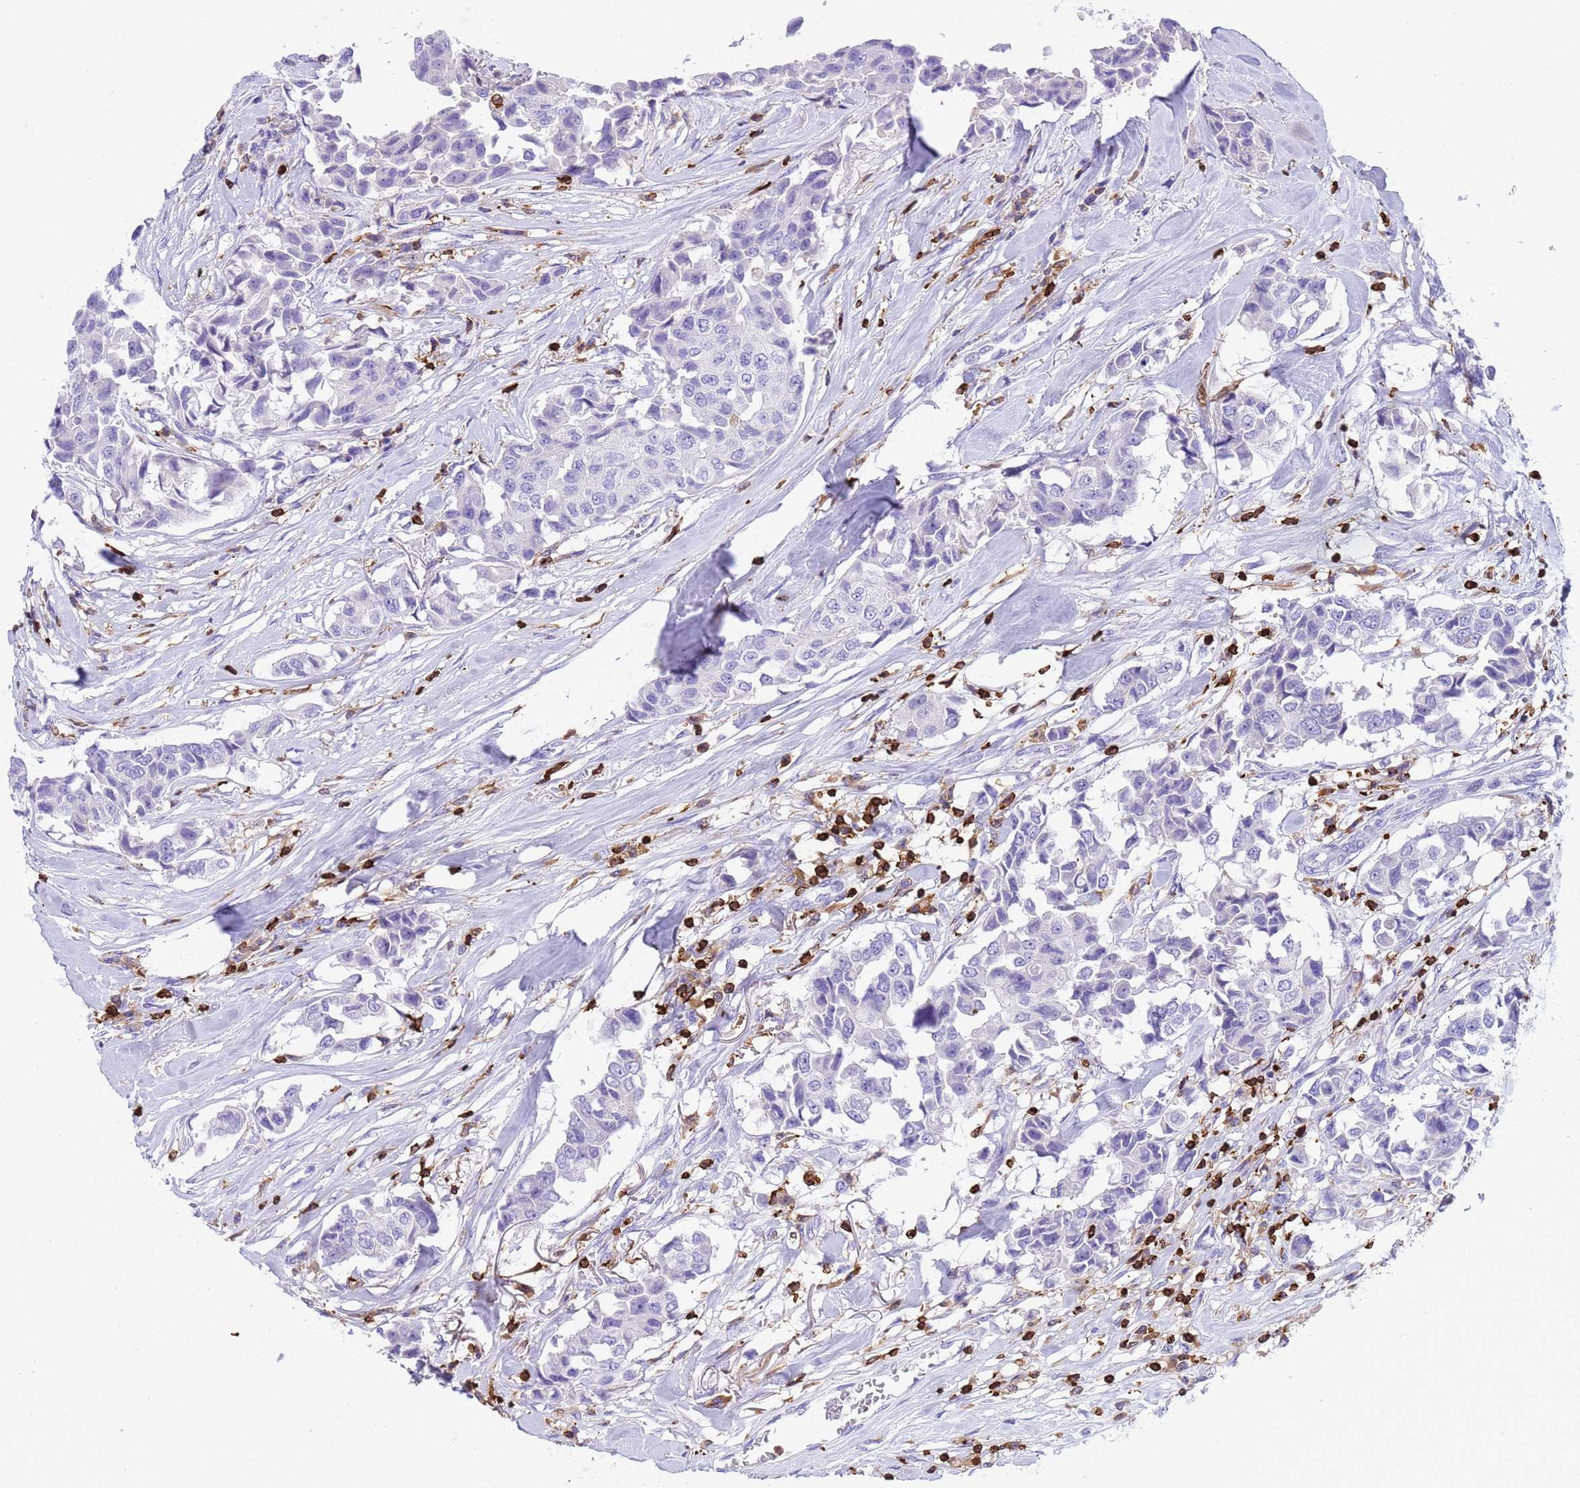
{"staining": {"intensity": "negative", "quantity": "none", "location": "none"}, "tissue": "breast cancer", "cell_type": "Tumor cells", "image_type": "cancer", "snomed": [{"axis": "morphology", "description": "Duct carcinoma"}, {"axis": "topography", "description": "Breast"}], "caption": "Immunohistochemistry image of human breast cancer stained for a protein (brown), which demonstrates no staining in tumor cells.", "gene": "IRF5", "patient": {"sex": "female", "age": 80}}